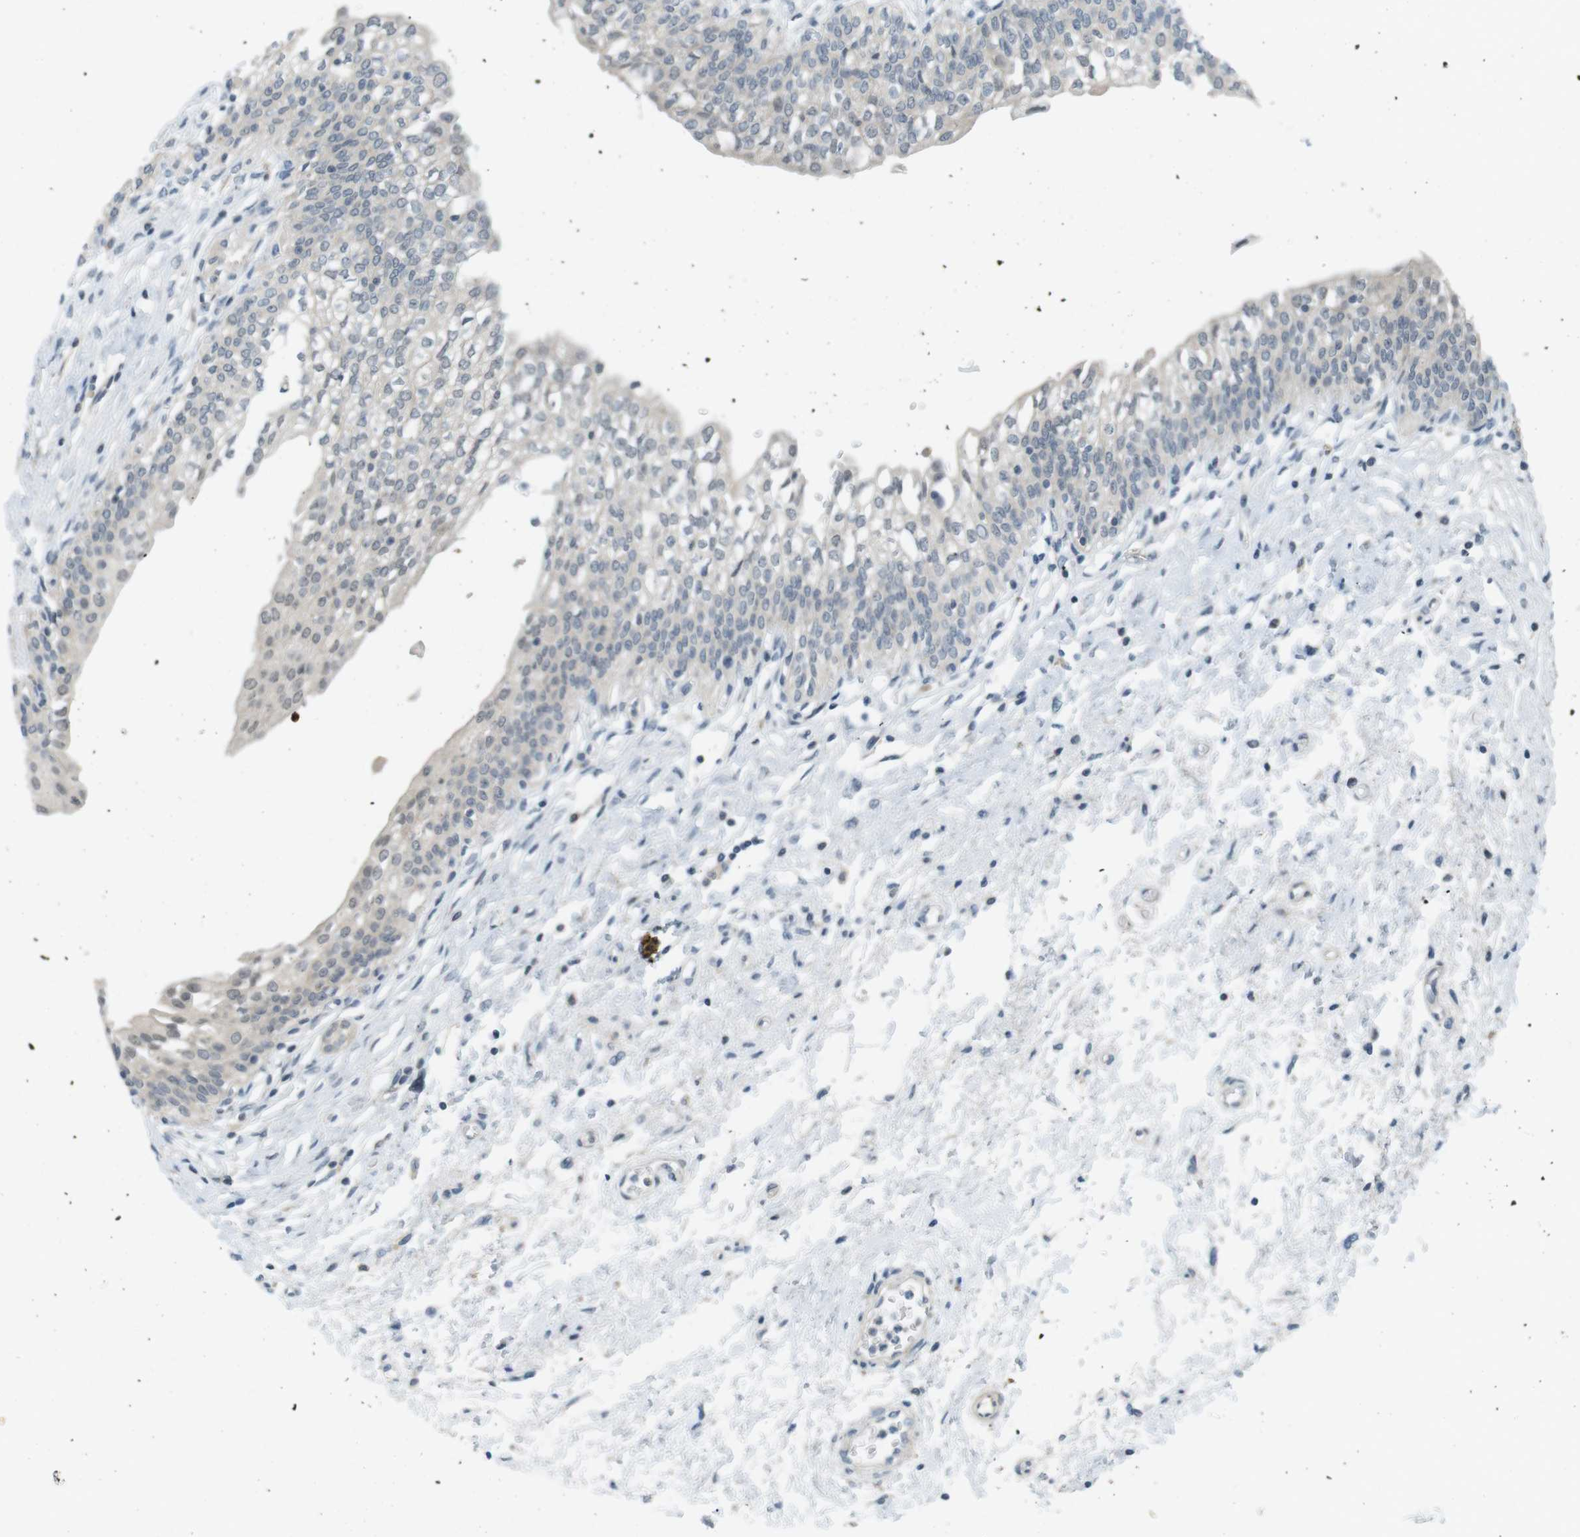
{"staining": {"intensity": "negative", "quantity": "none", "location": "none"}, "tissue": "urinary bladder", "cell_type": "Urothelial cells", "image_type": "normal", "snomed": [{"axis": "morphology", "description": "Normal tissue, NOS"}, {"axis": "topography", "description": "Urinary bladder"}], "caption": "The photomicrograph shows no significant staining in urothelial cells of urinary bladder. (DAB (3,3'-diaminobenzidine) IHC, high magnification).", "gene": "RTN3", "patient": {"sex": "male", "age": 55}}